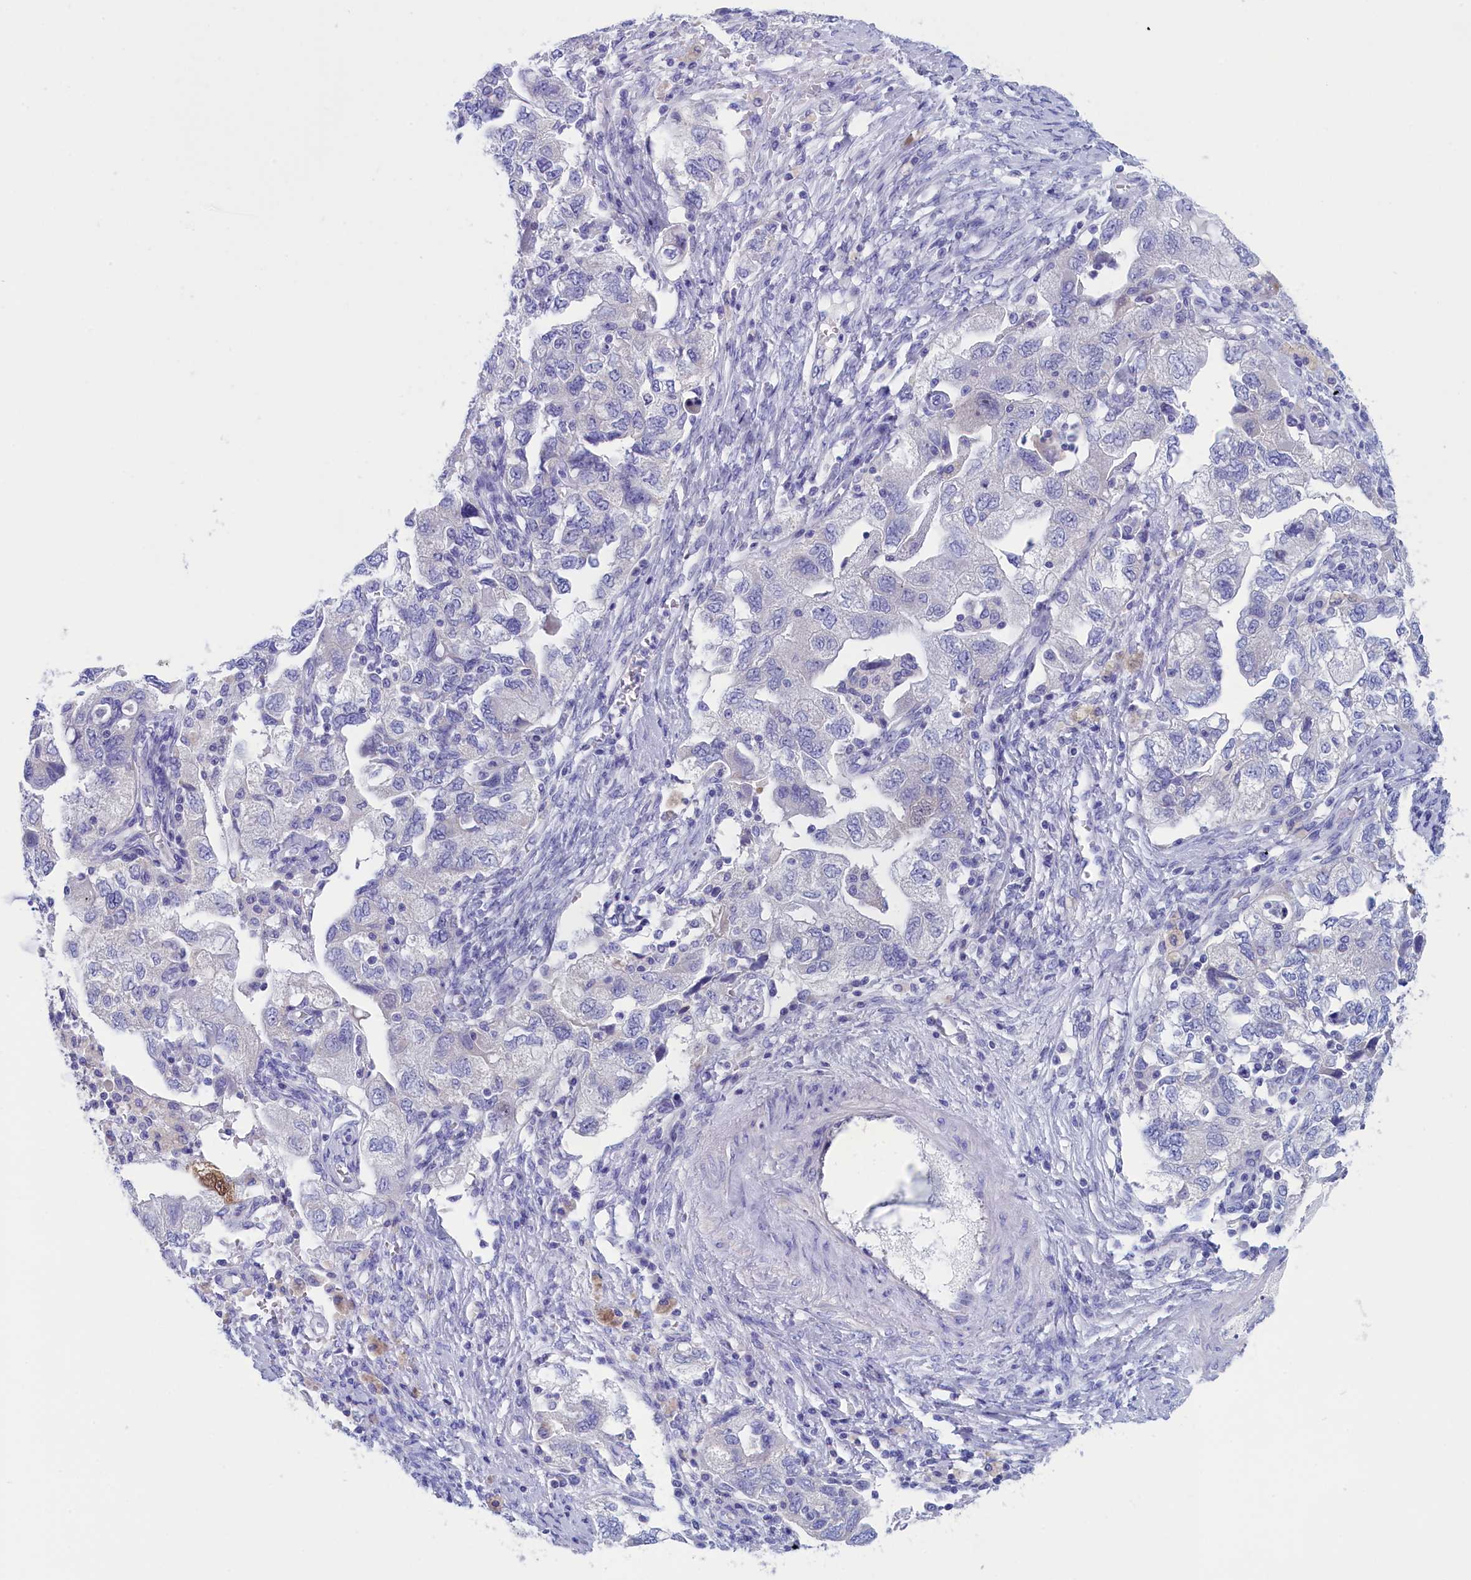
{"staining": {"intensity": "negative", "quantity": "none", "location": "none"}, "tissue": "ovarian cancer", "cell_type": "Tumor cells", "image_type": "cancer", "snomed": [{"axis": "morphology", "description": "Carcinoma, NOS"}, {"axis": "morphology", "description": "Cystadenocarcinoma, serous, NOS"}, {"axis": "topography", "description": "Ovary"}], "caption": "DAB (3,3'-diaminobenzidine) immunohistochemical staining of ovarian carcinoma shows no significant staining in tumor cells.", "gene": "ANKRD2", "patient": {"sex": "female", "age": 69}}